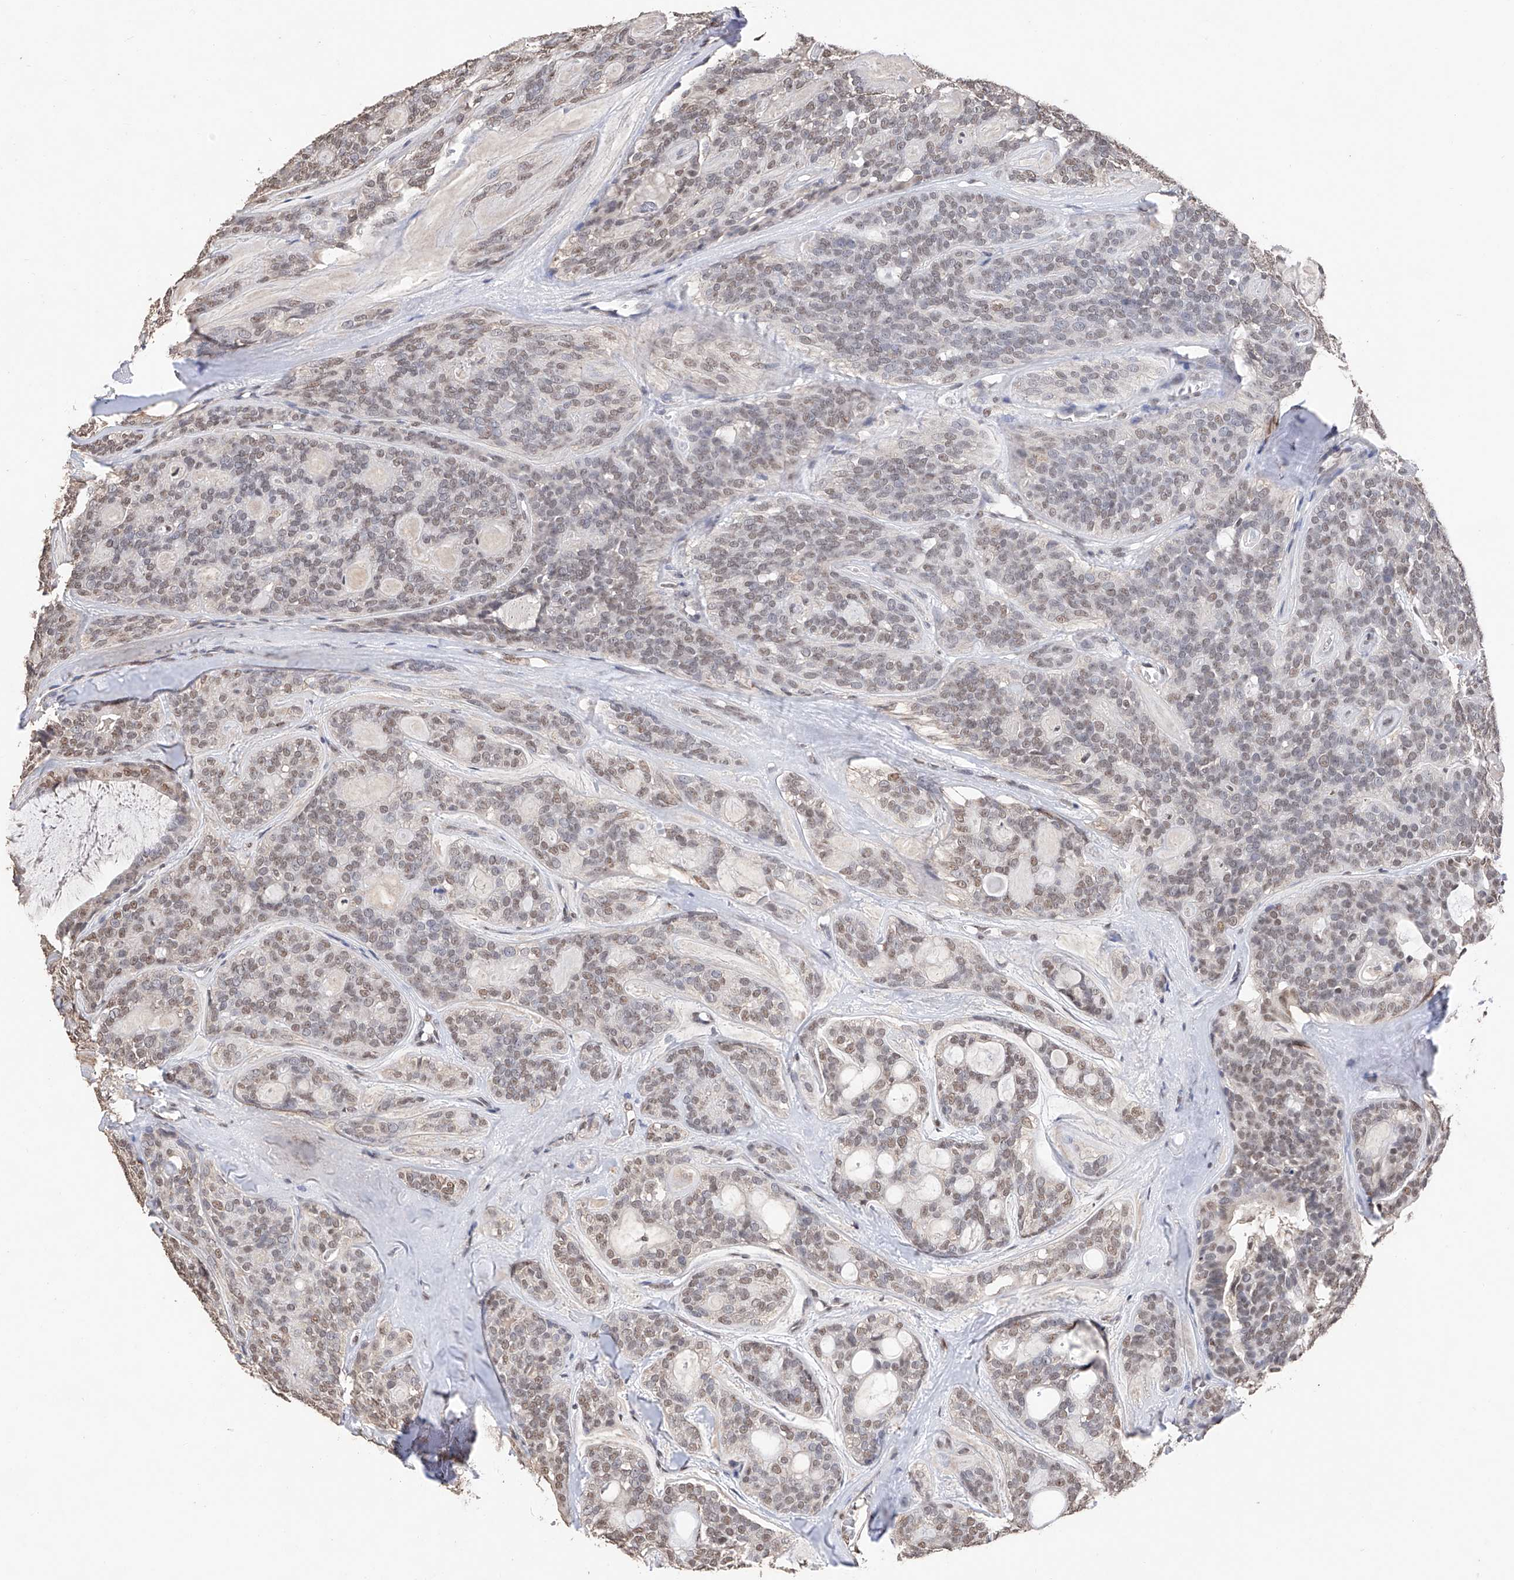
{"staining": {"intensity": "weak", "quantity": "25%-75%", "location": "nuclear"}, "tissue": "head and neck cancer", "cell_type": "Tumor cells", "image_type": "cancer", "snomed": [{"axis": "morphology", "description": "Adenocarcinoma, NOS"}, {"axis": "topography", "description": "Head-Neck"}], "caption": "Weak nuclear staining is appreciated in approximately 25%-75% of tumor cells in head and neck cancer.", "gene": "DMAP1", "patient": {"sex": "male", "age": 66}}